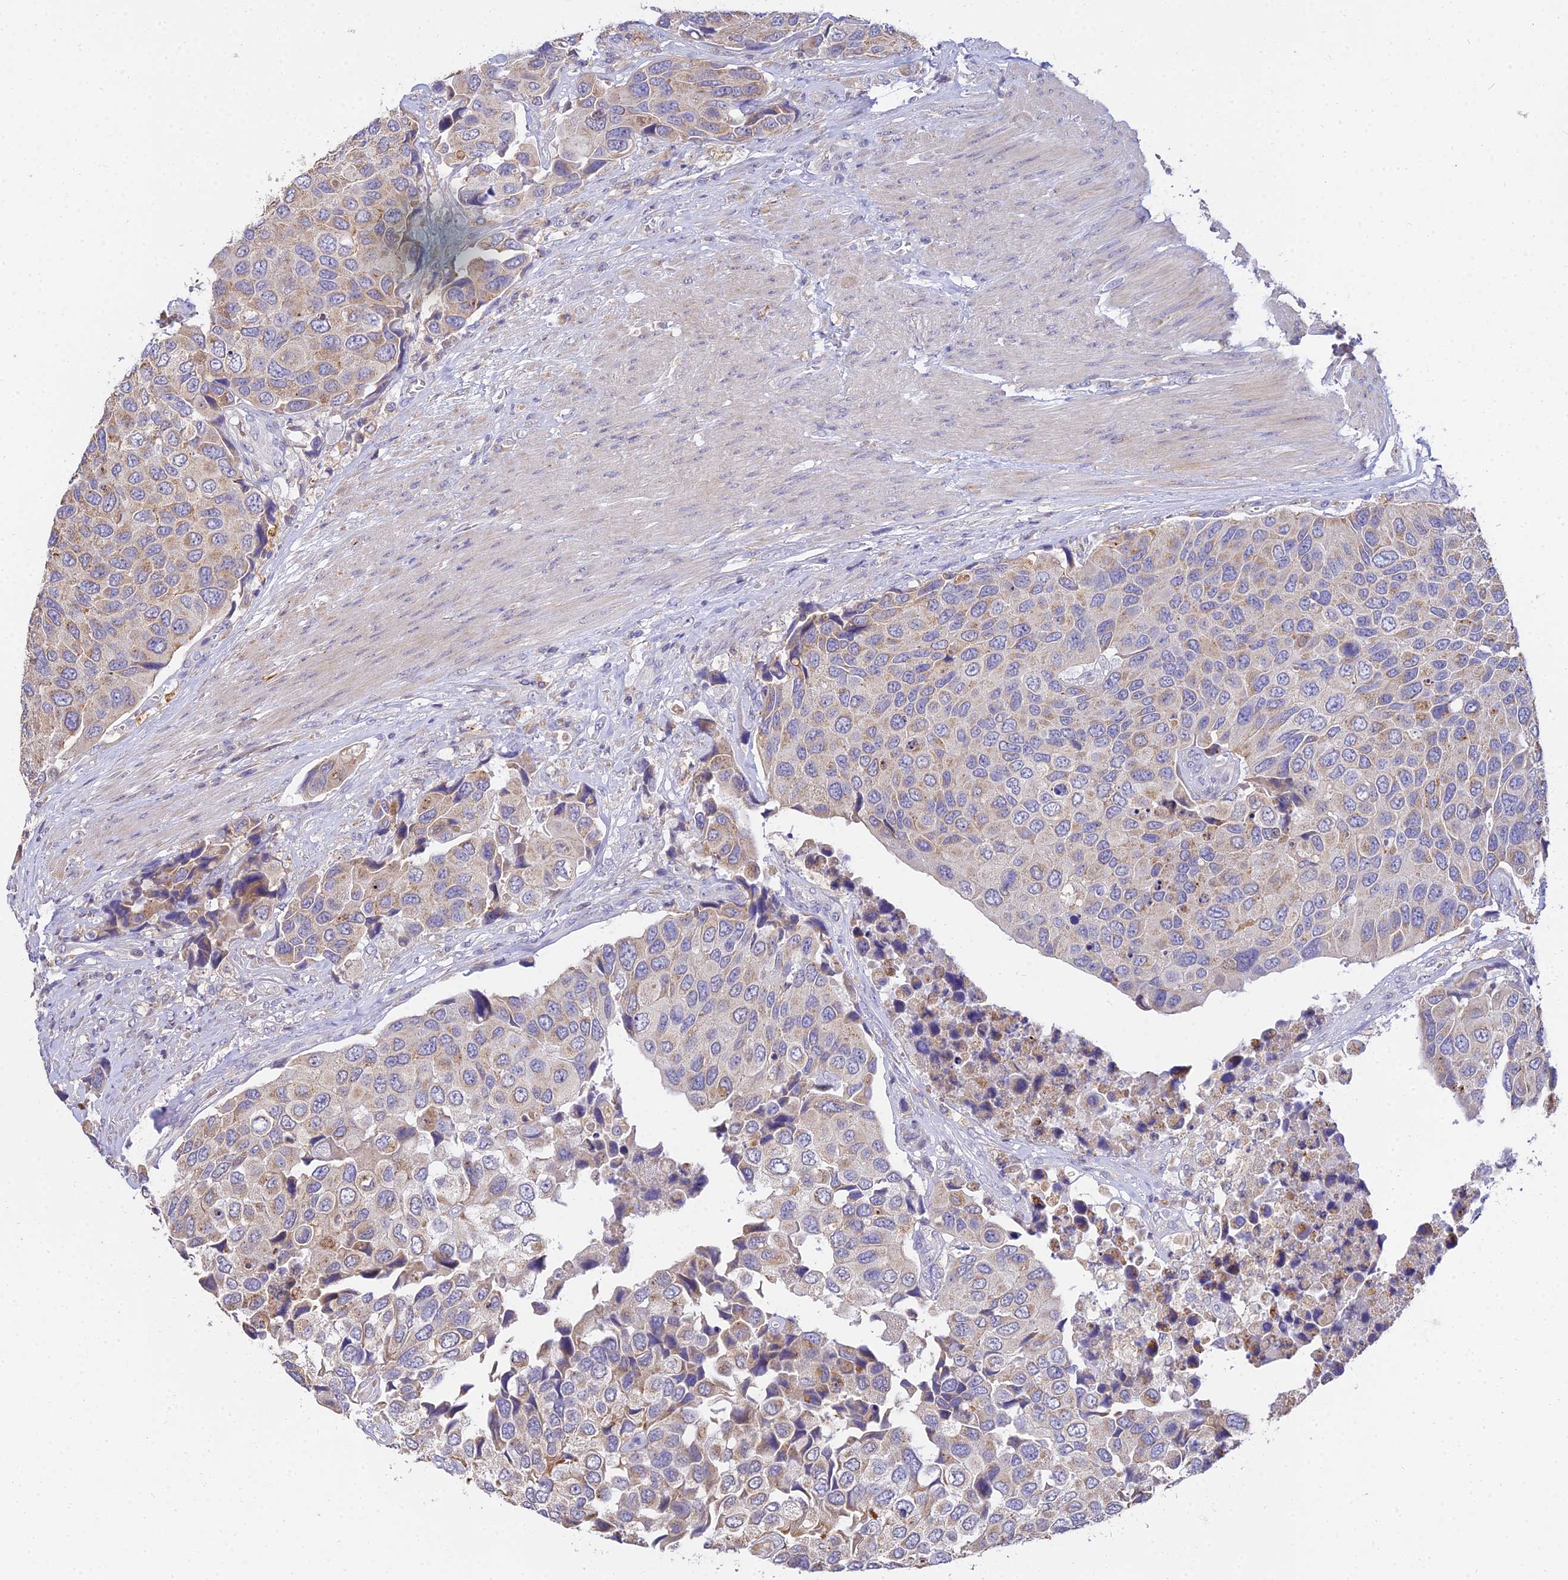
{"staining": {"intensity": "moderate", "quantity": "25%-75%", "location": "cytoplasmic/membranous"}, "tissue": "urothelial cancer", "cell_type": "Tumor cells", "image_type": "cancer", "snomed": [{"axis": "morphology", "description": "Urothelial carcinoma, High grade"}, {"axis": "topography", "description": "Urinary bladder"}], "caption": "Urothelial cancer tissue exhibits moderate cytoplasmic/membranous positivity in about 25%-75% of tumor cells", "gene": "ARL8B", "patient": {"sex": "male", "age": 74}}